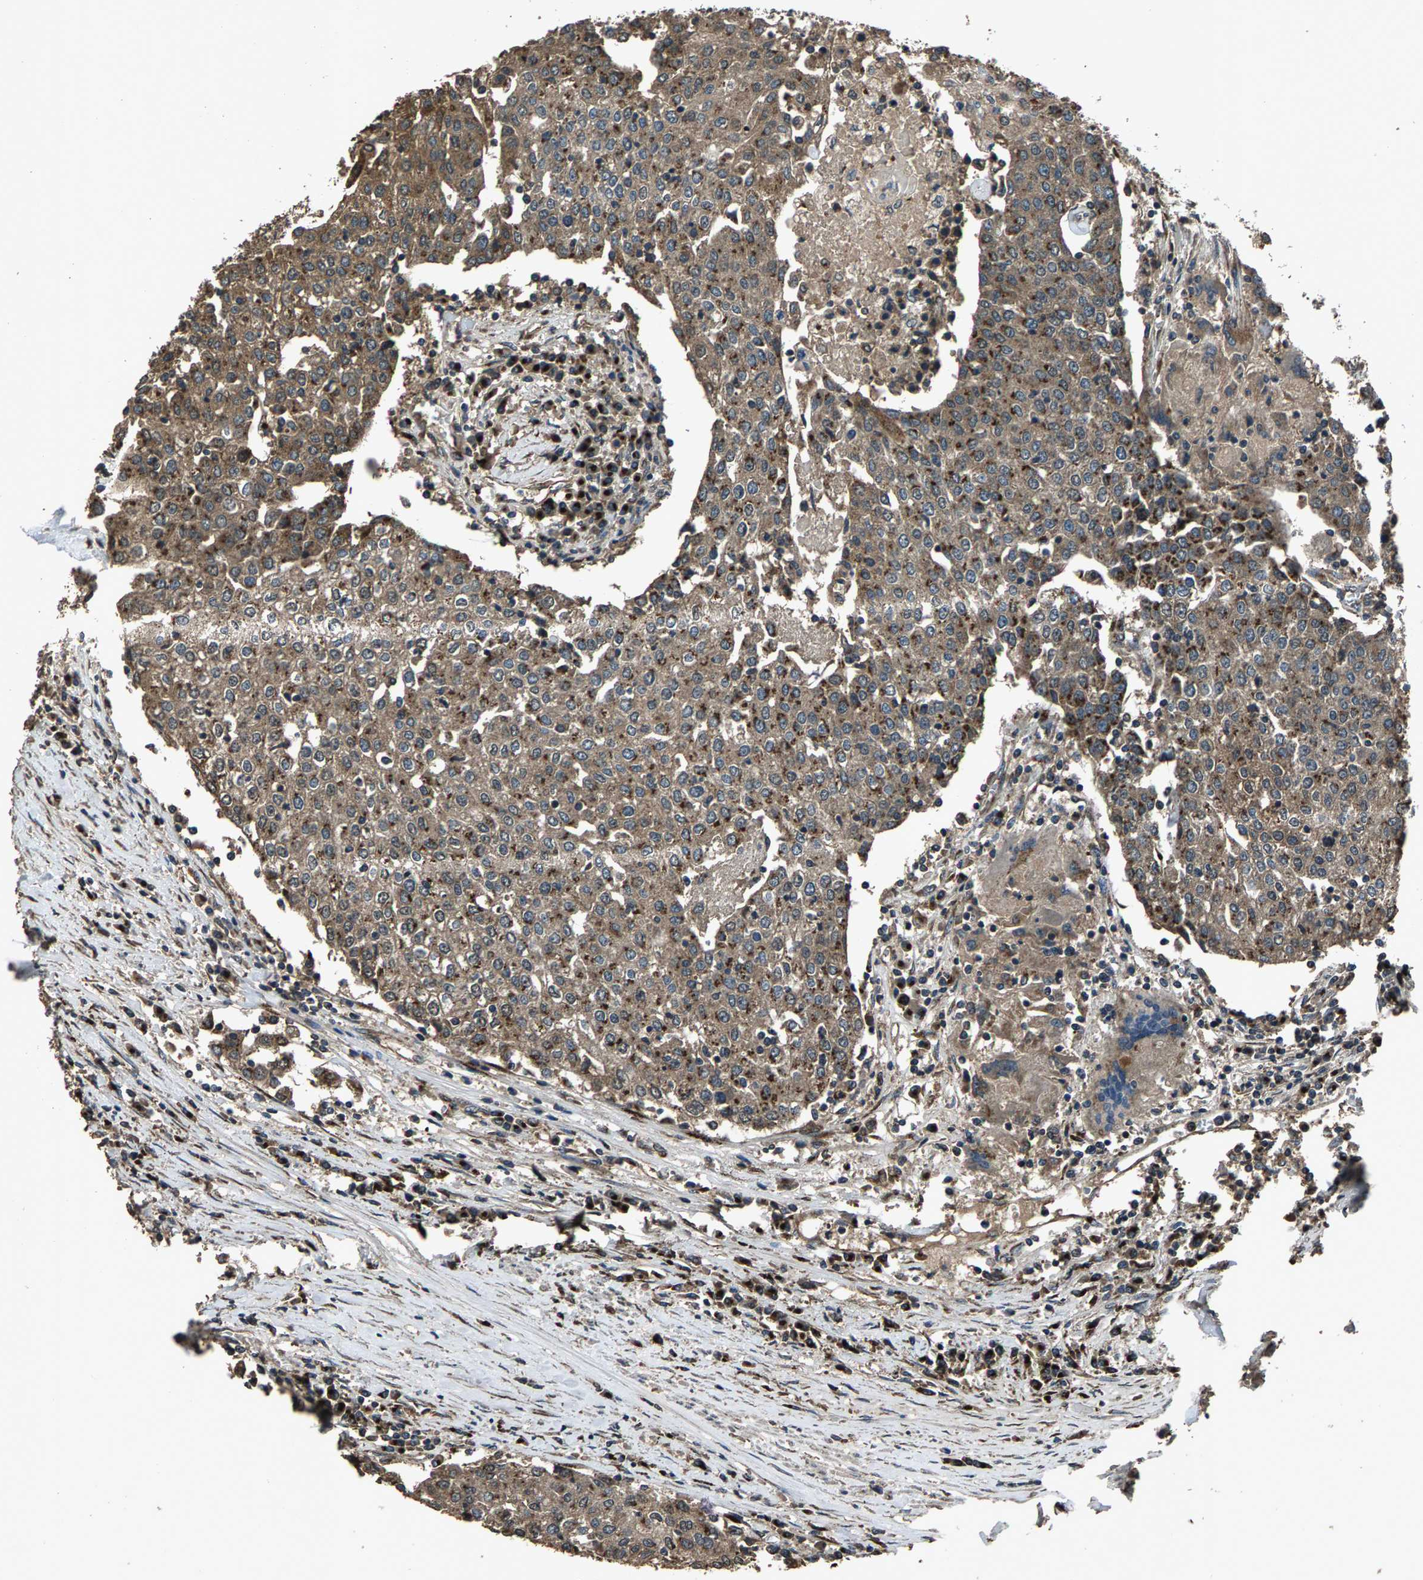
{"staining": {"intensity": "strong", "quantity": "25%-75%", "location": "cytoplasmic/membranous"}, "tissue": "urothelial cancer", "cell_type": "Tumor cells", "image_type": "cancer", "snomed": [{"axis": "morphology", "description": "Urothelial carcinoma, High grade"}, {"axis": "topography", "description": "Urinary bladder"}], "caption": "High-magnification brightfield microscopy of urothelial carcinoma (high-grade) stained with DAB (brown) and counterstained with hematoxylin (blue). tumor cells exhibit strong cytoplasmic/membranous expression is appreciated in approximately25%-75% of cells. Ihc stains the protein in brown and the nuclei are stained blue.", "gene": "SLC38A10", "patient": {"sex": "female", "age": 85}}